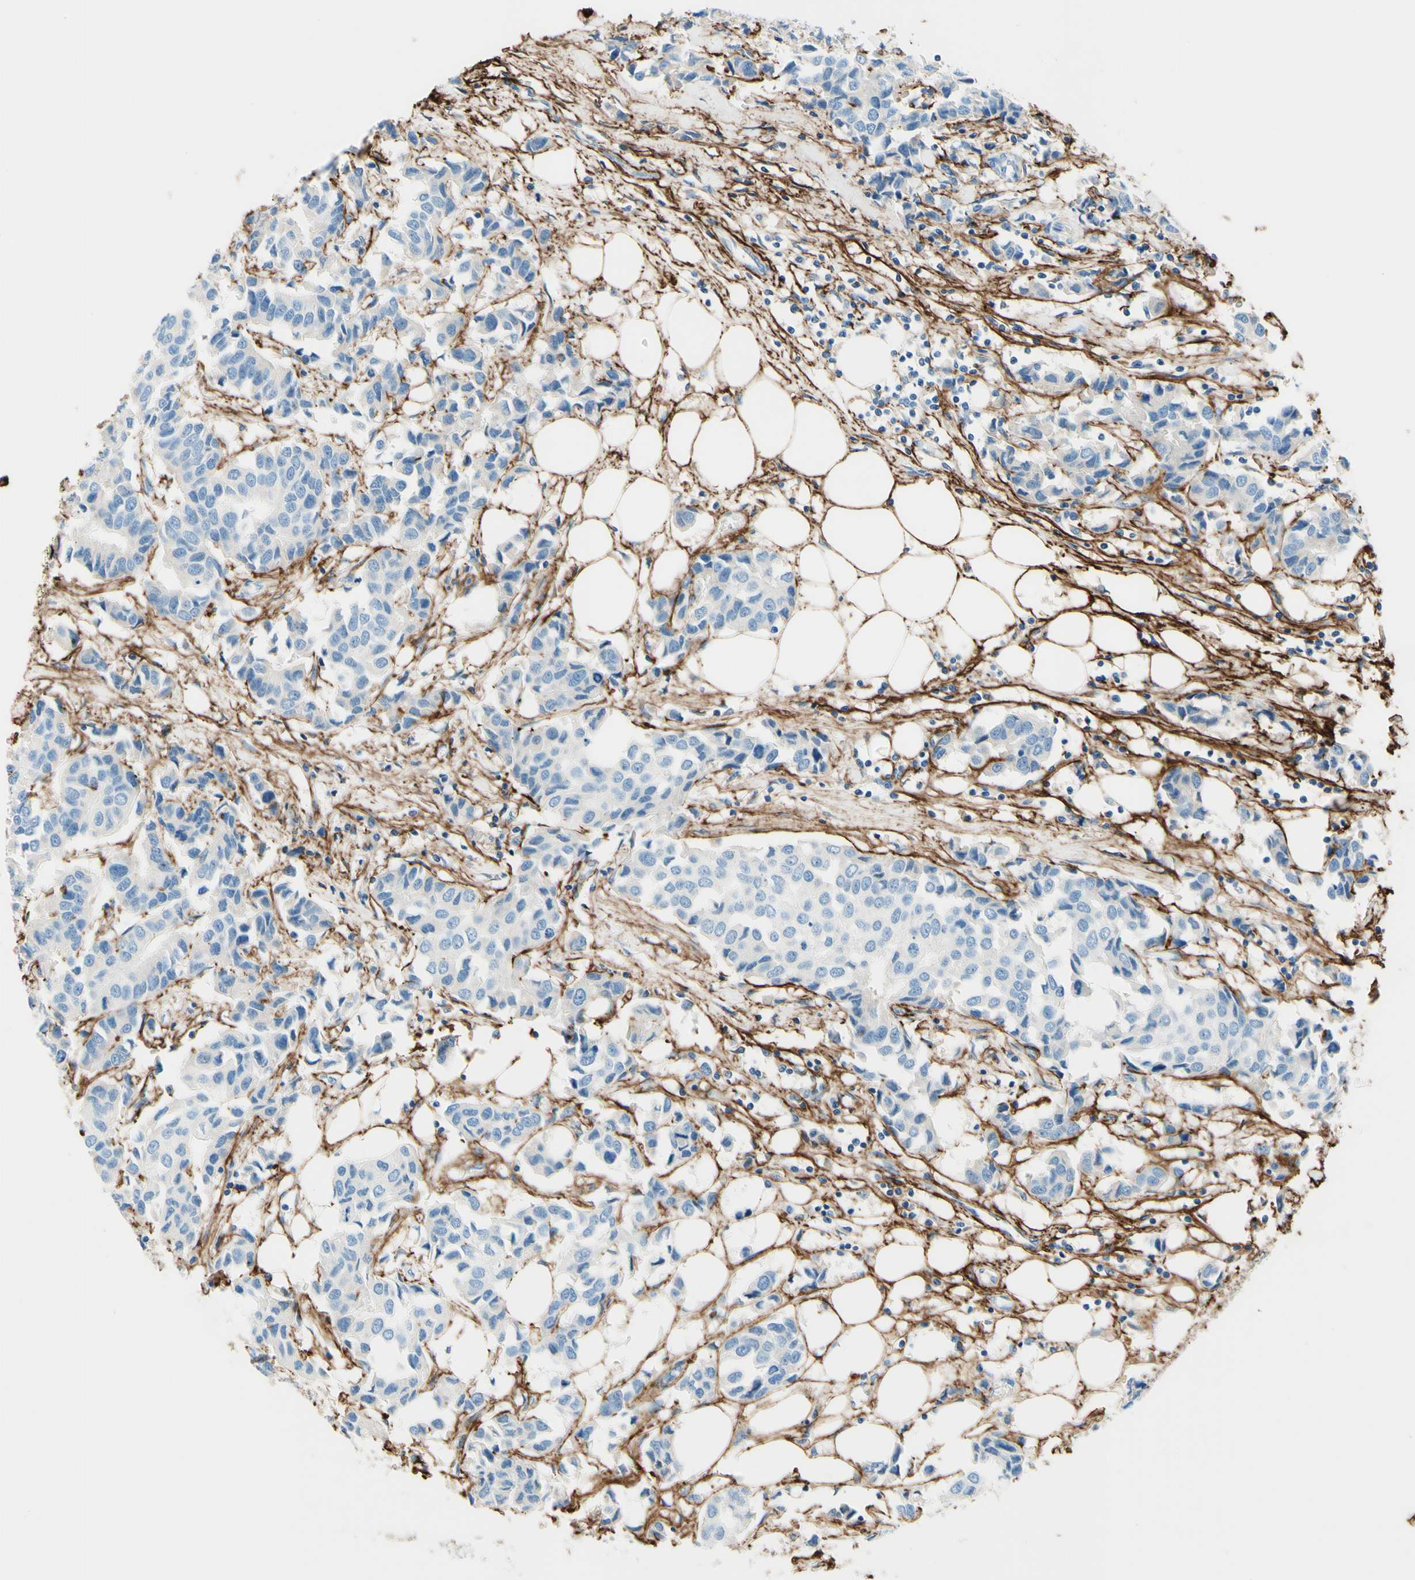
{"staining": {"intensity": "negative", "quantity": "none", "location": "none"}, "tissue": "breast cancer", "cell_type": "Tumor cells", "image_type": "cancer", "snomed": [{"axis": "morphology", "description": "Duct carcinoma"}, {"axis": "topography", "description": "Breast"}], "caption": "Immunohistochemistry (IHC) of human breast cancer (invasive ductal carcinoma) displays no staining in tumor cells.", "gene": "MFAP5", "patient": {"sex": "female", "age": 80}}